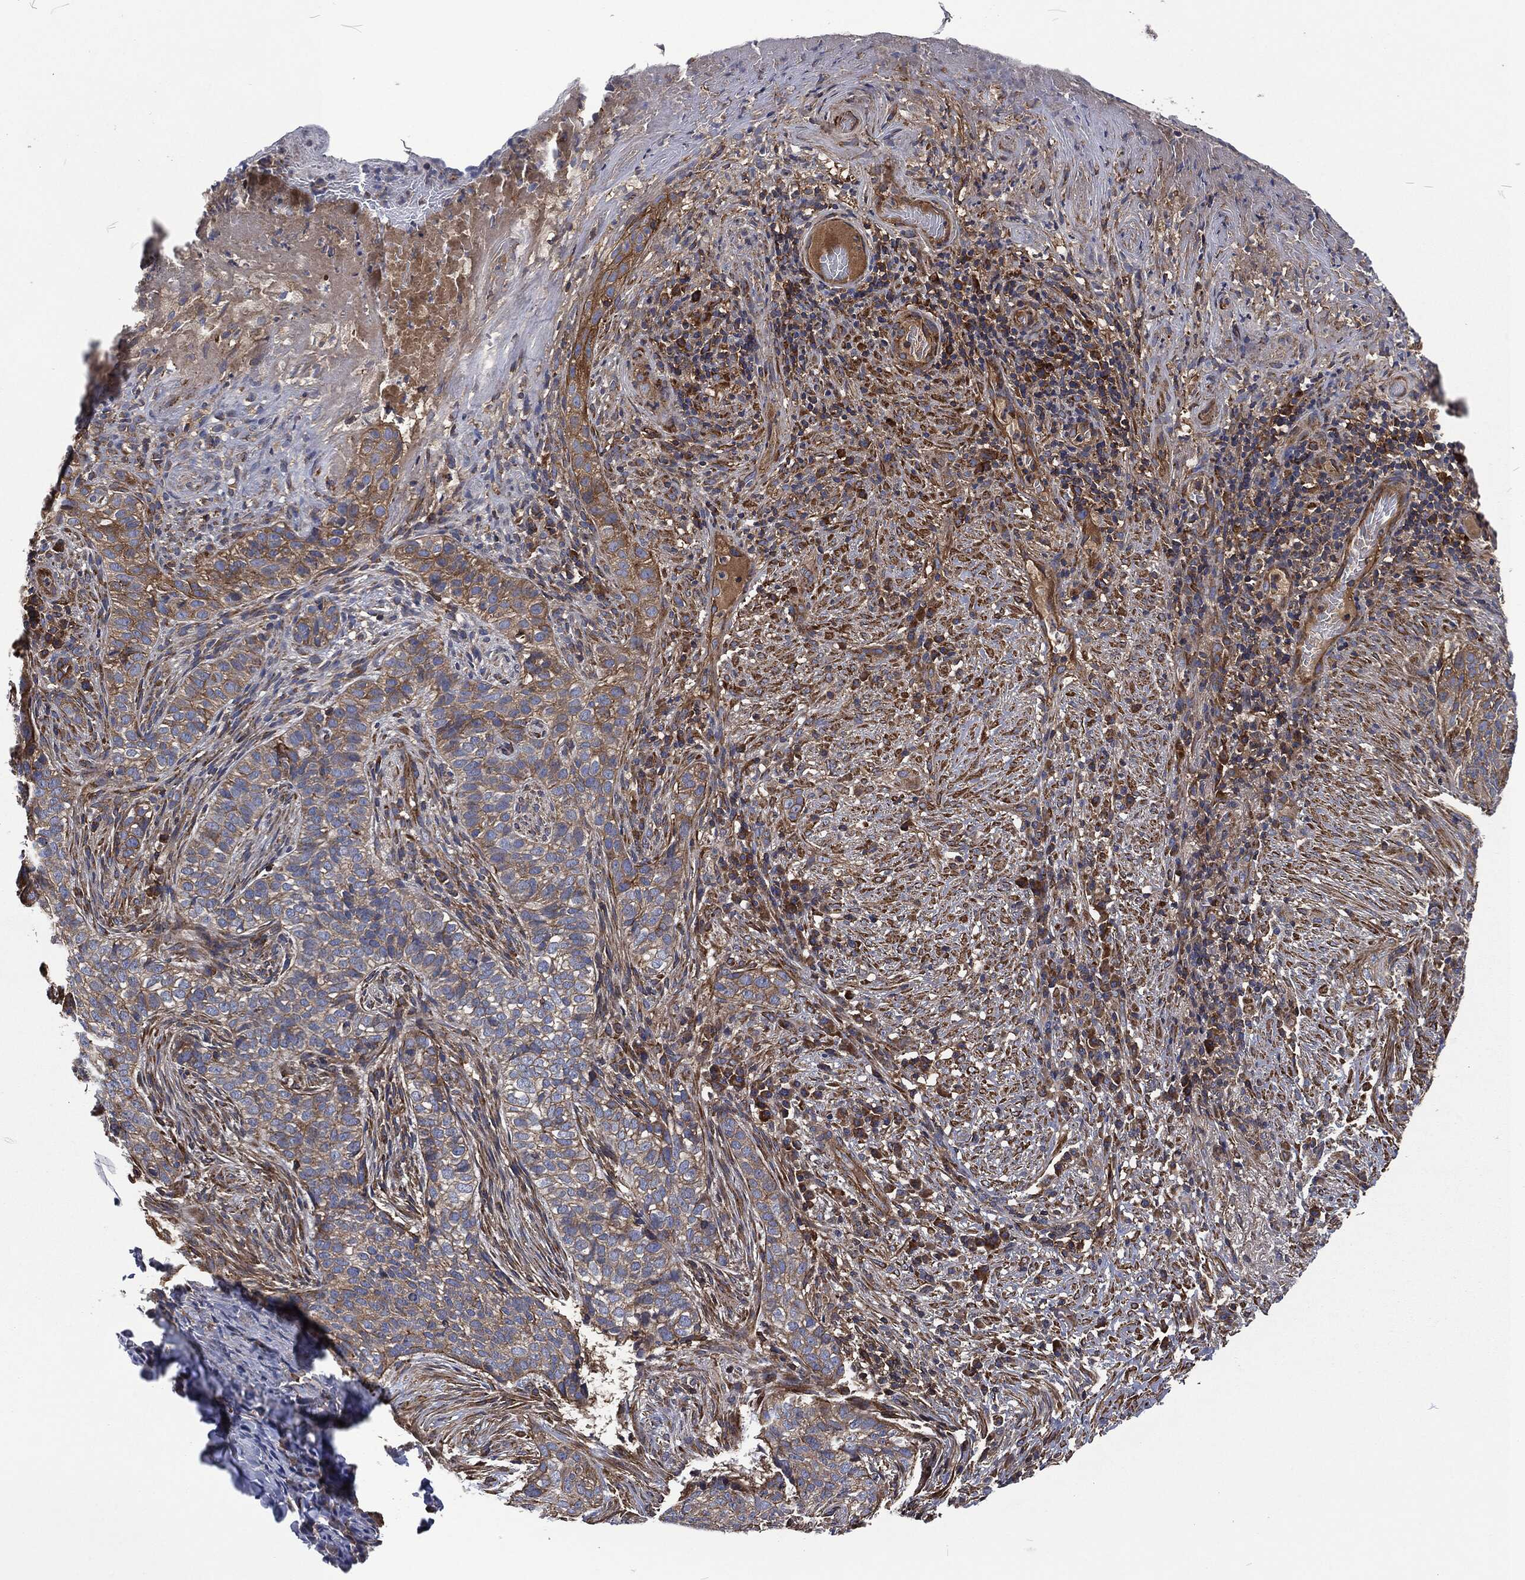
{"staining": {"intensity": "strong", "quantity": "<25%", "location": "cytoplasmic/membranous"}, "tissue": "skin cancer", "cell_type": "Tumor cells", "image_type": "cancer", "snomed": [{"axis": "morphology", "description": "Squamous cell carcinoma, NOS"}, {"axis": "topography", "description": "Skin"}], "caption": "IHC of skin cancer (squamous cell carcinoma) demonstrates medium levels of strong cytoplasmic/membranous staining in approximately <25% of tumor cells. The staining was performed using DAB, with brown indicating positive protein expression. Nuclei are stained blue with hematoxylin.", "gene": "LGALS9", "patient": {"sex": "male", "age": 88}}